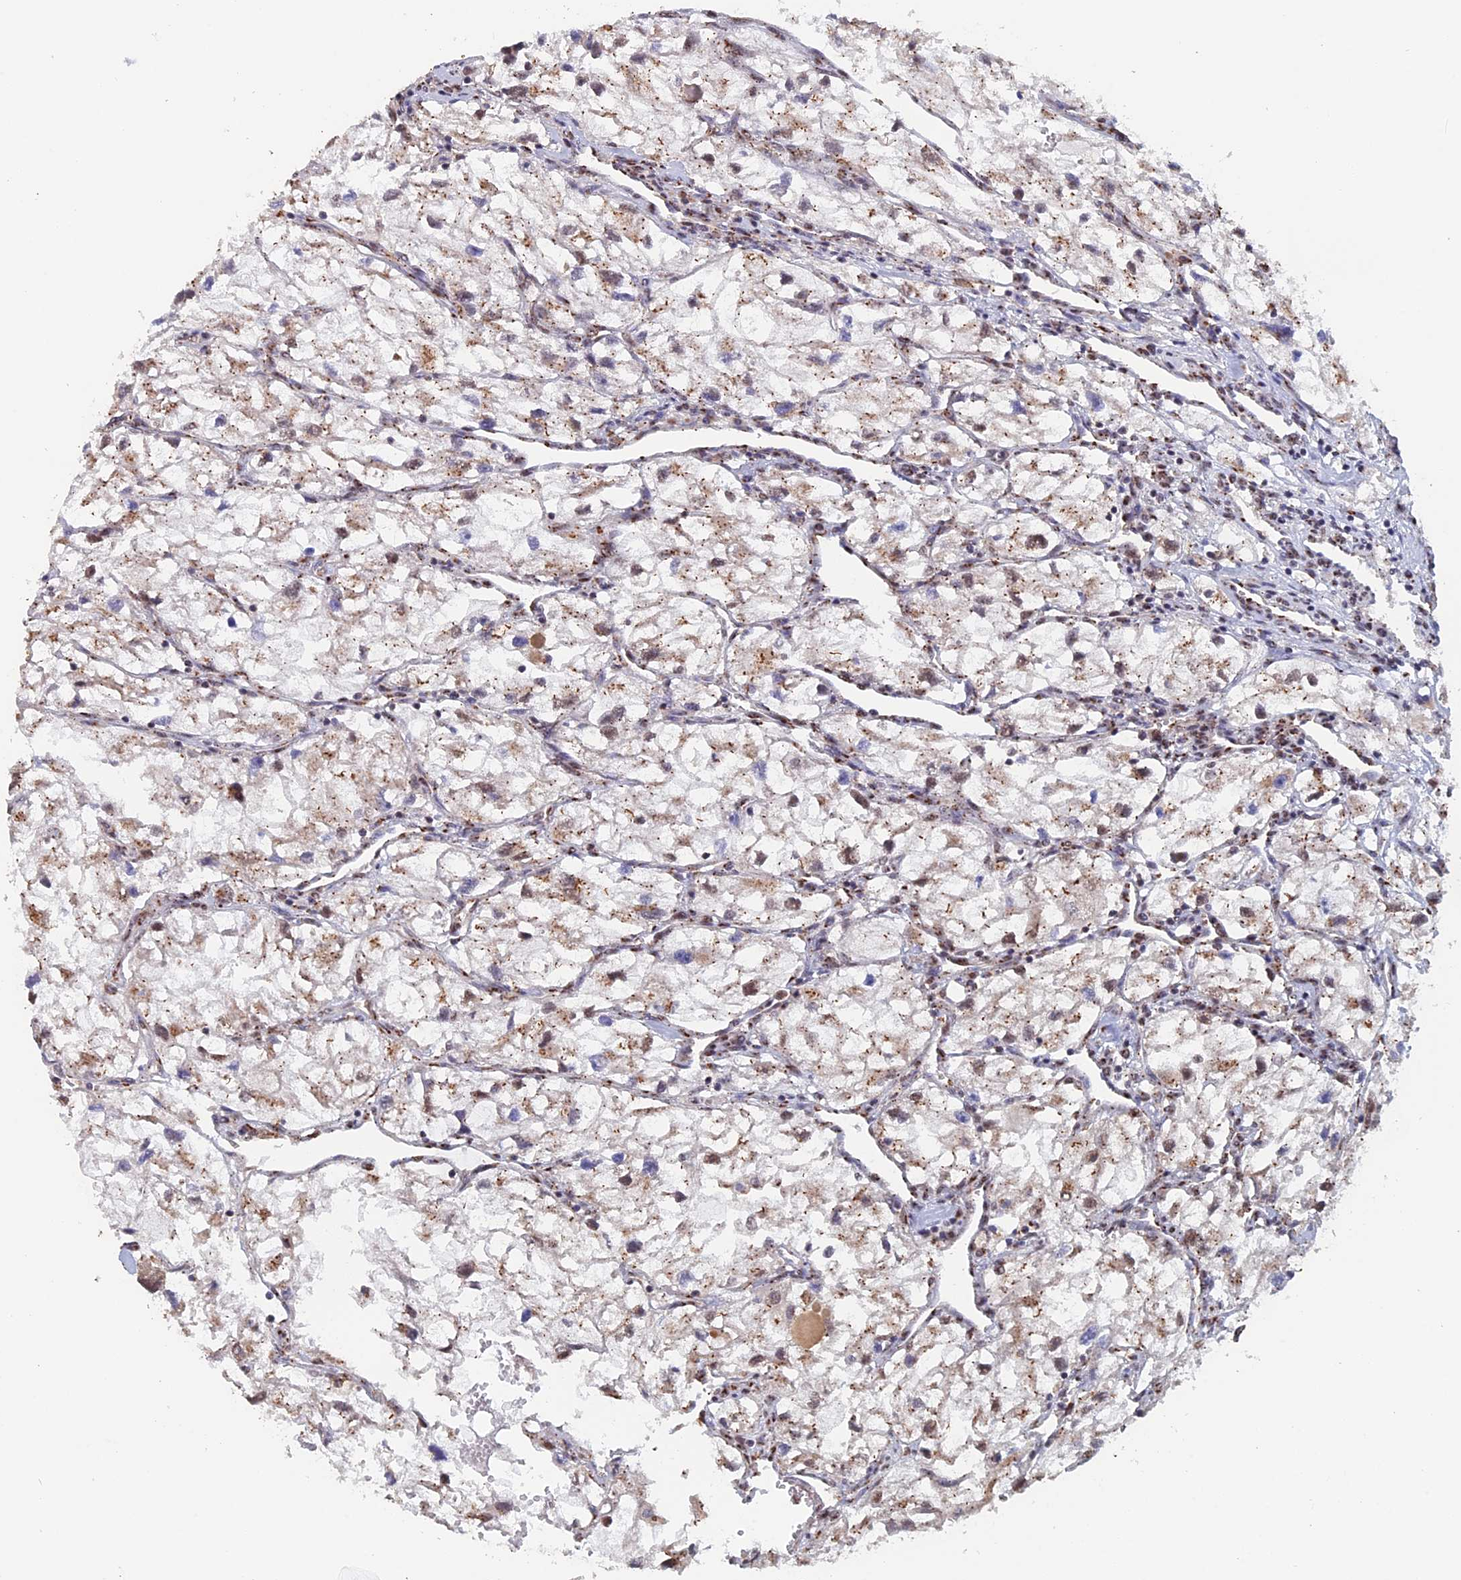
{"staining": {"intensity": "weak", "quantity": "25%-75%", "location": "cytoplasmic/membranous,nuclear"}, "tissue": "renal cancer", "cell_type": "Tumor cells", "image_type": "cancer", "snomed": [{"axis": "morphology", "description": "Adenocarcinoma, NOS"}, {"axis": "topography", "description": "Kidney"}], "caption": "Tumor cells display low levels of weak cytoplasmic/membranous and nuclear staining in approximately 25%-75% of cells in renal adenocarcinoma.", "gene": "PIGQ", "patient": {"sex": "female", "age": 70}}